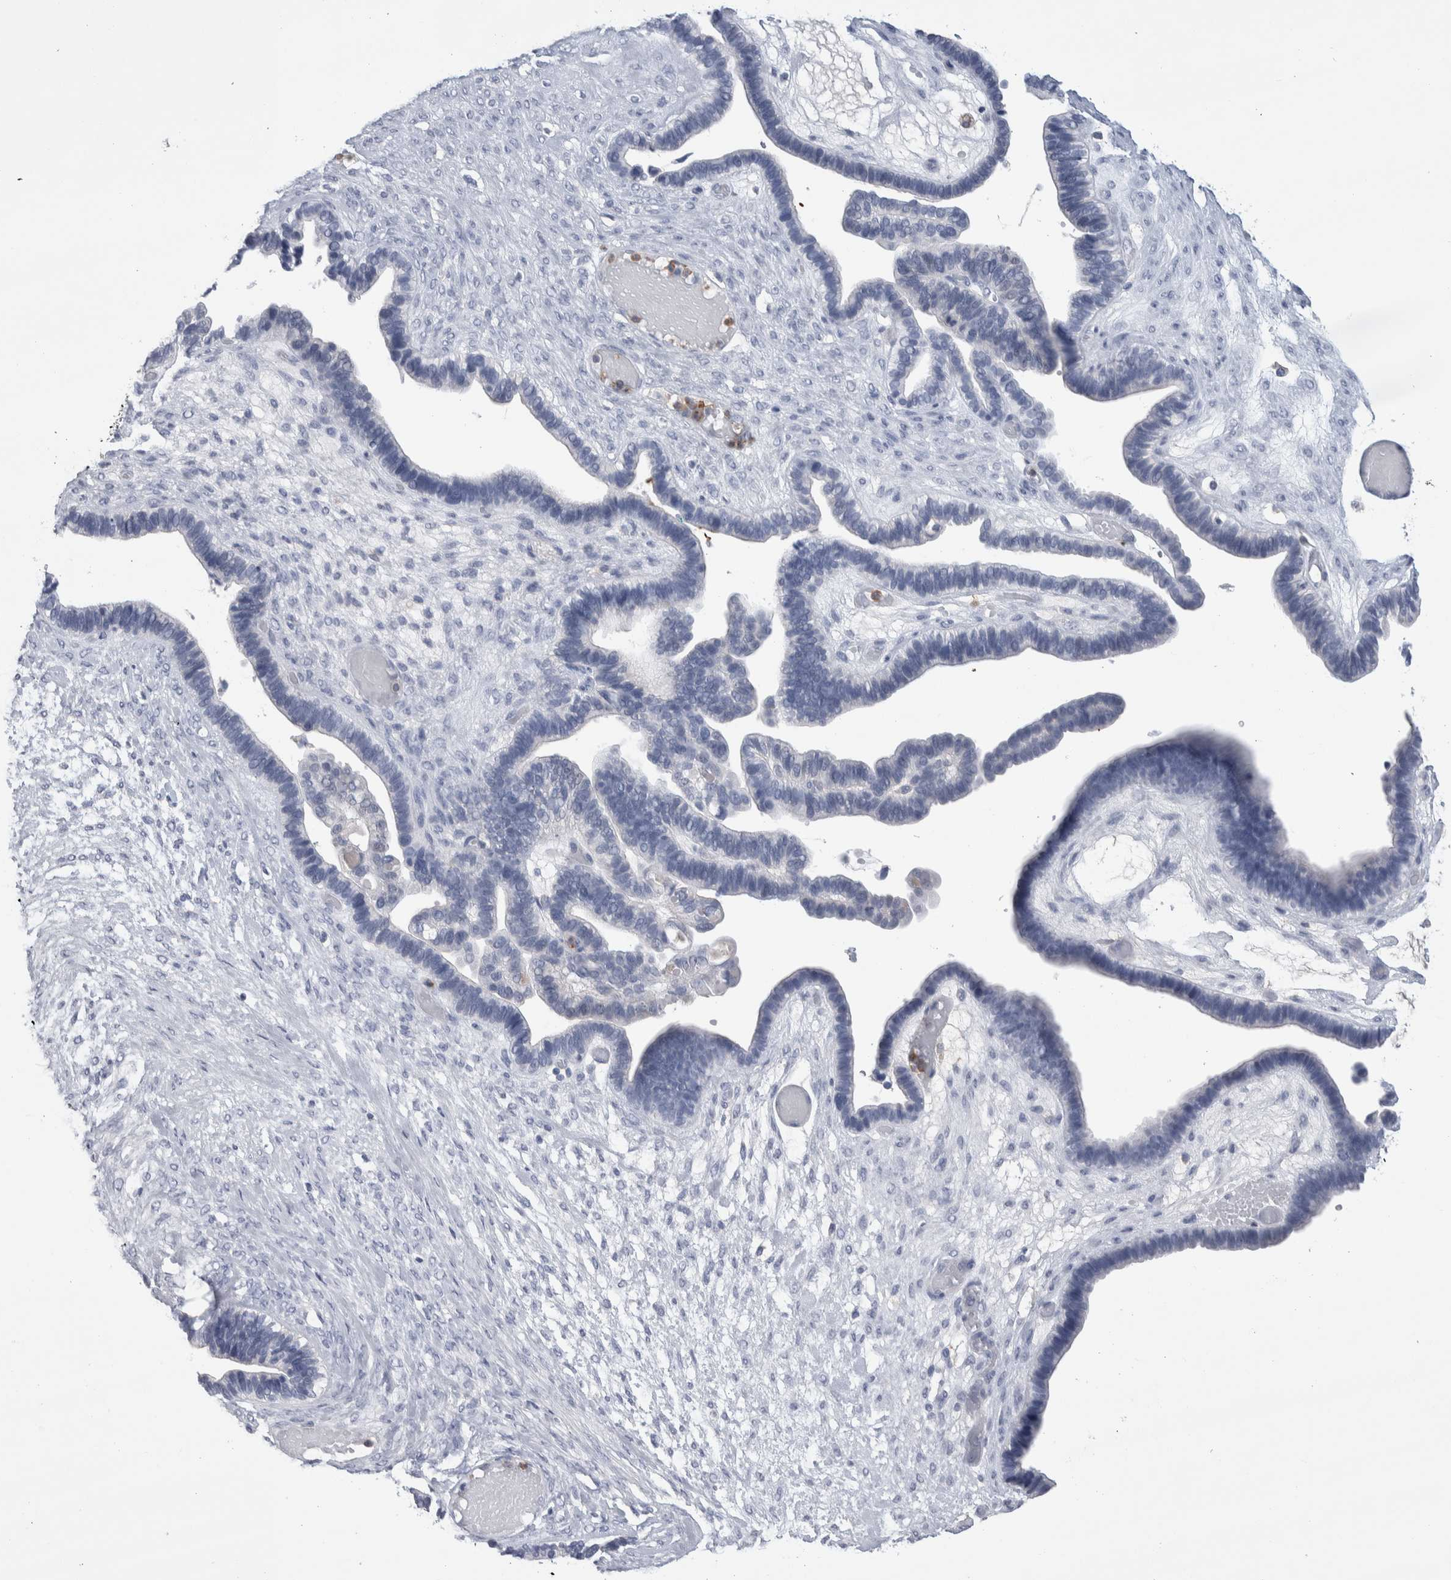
{"staining": {"intensity": "negative", "quantity": "none", "location": "none"}, "tissue": "ovarian cancer", "cell_type": "Tumor cells", "image_type": "cancer", "snomed": [{"axis": "morphology", "description": "Cystadenocarcinoma, serous, NOS"}, {"axis": "topography", "description": "Ovary"}], "caption": "An immunohistochemistry (IHC) micrograph of ovarian serous cystadenocarcinoma is shown. There is no staining in tumor cells of ovarian serous cystadenocarcinoma.", "gene": "LURAP1L", "patient": {"sex": "female", "age": 56}}